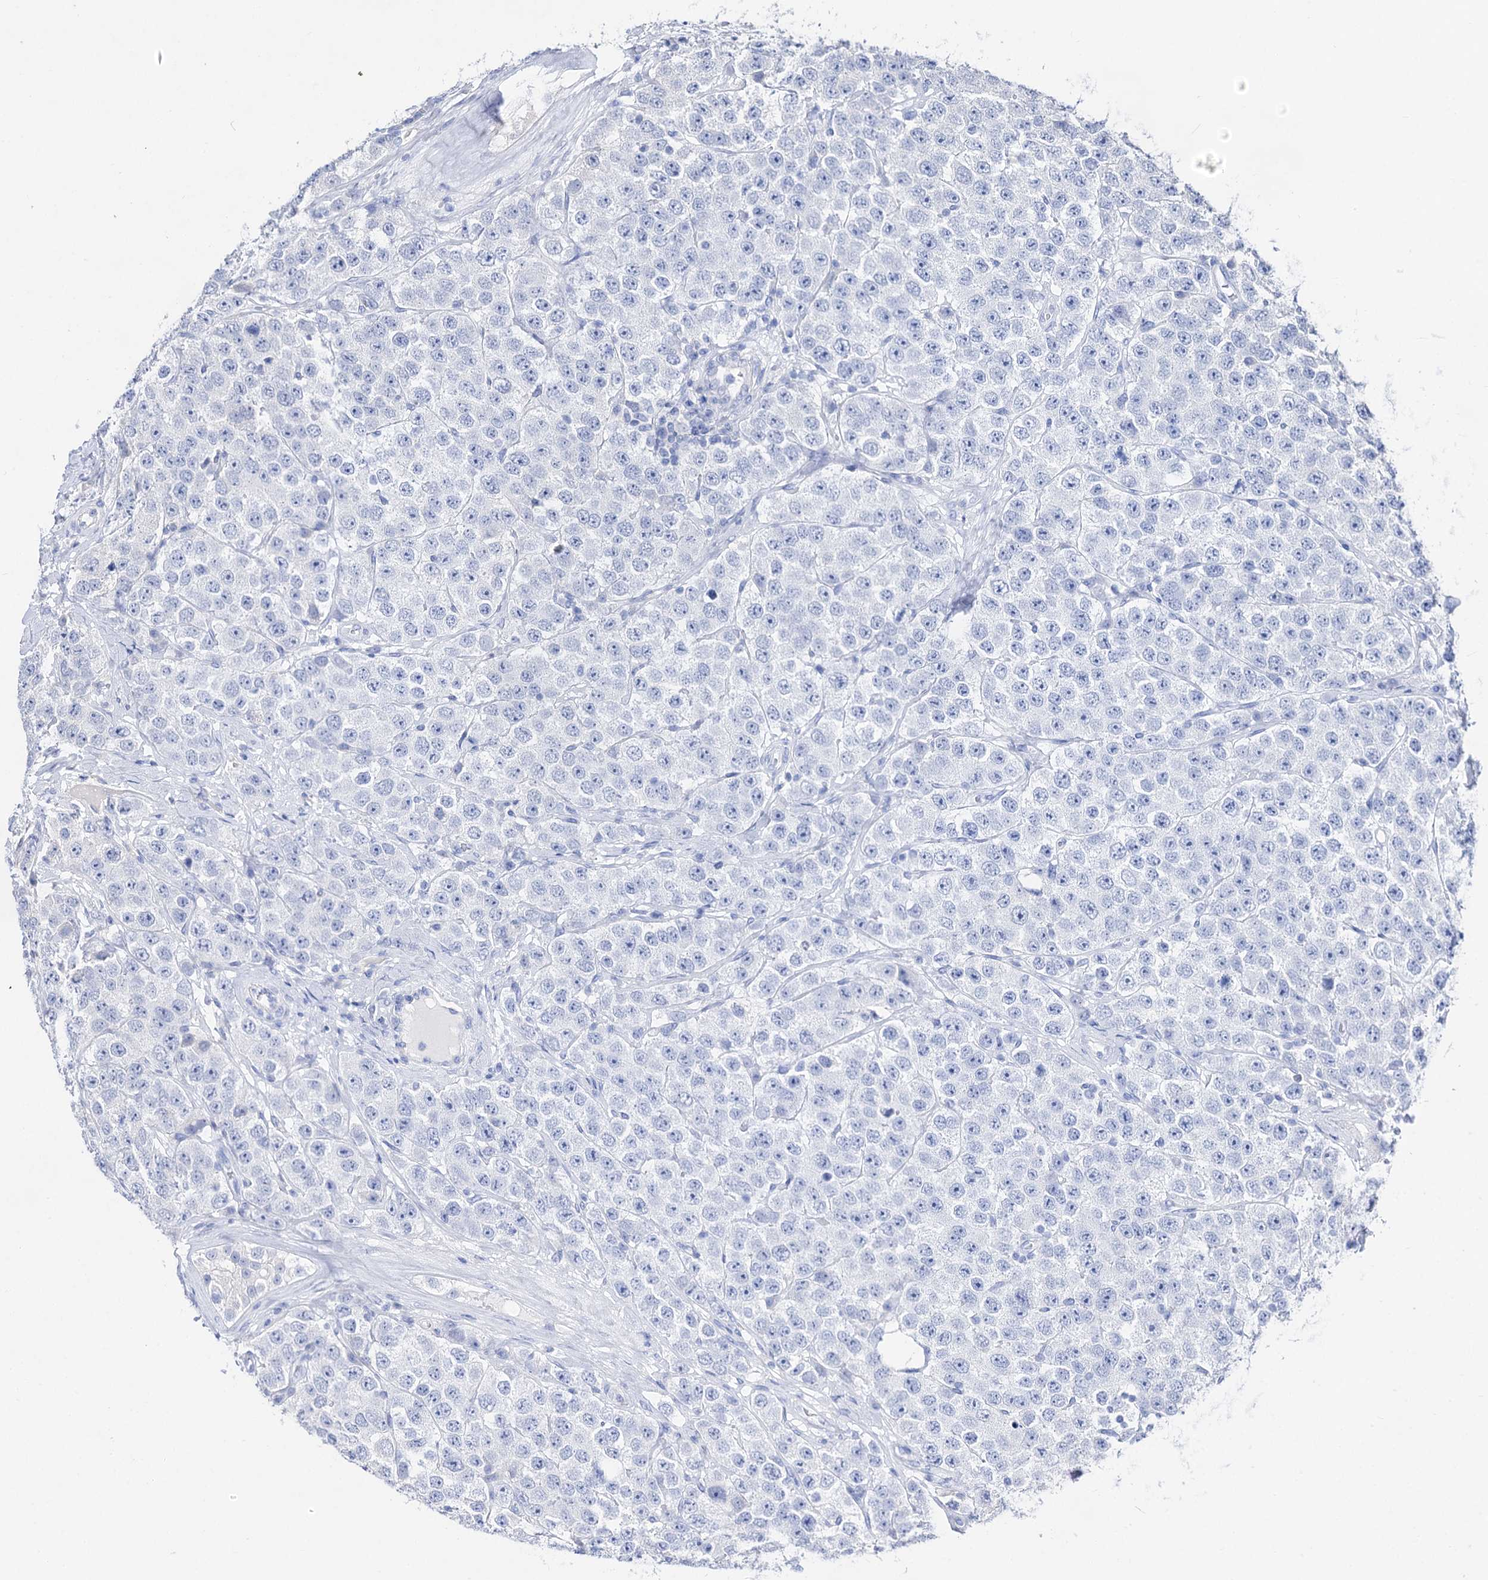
{"staining": {"intensity": "negative", "quantity": "none", "location": "none"}, "tissue": "testis cancer", "cell_type": "Tumor cells", "image_type": "cancer", "snomed": [{"axis": "morphology", "description": "Seminoma, NOS"}, {"axis": "topography", "description": "Testis"}], "caption": "The immunohistochemistry (IHC) photomicrograph has no significant expression in tumor cells of testis cancer (seminoma) tissue. The staining is performed using DAB brown chromogen with nuclei counter-stained in using hematoxylin.", "gene": "ACTR6", "patient": {"sex": "male", "age": 28}}